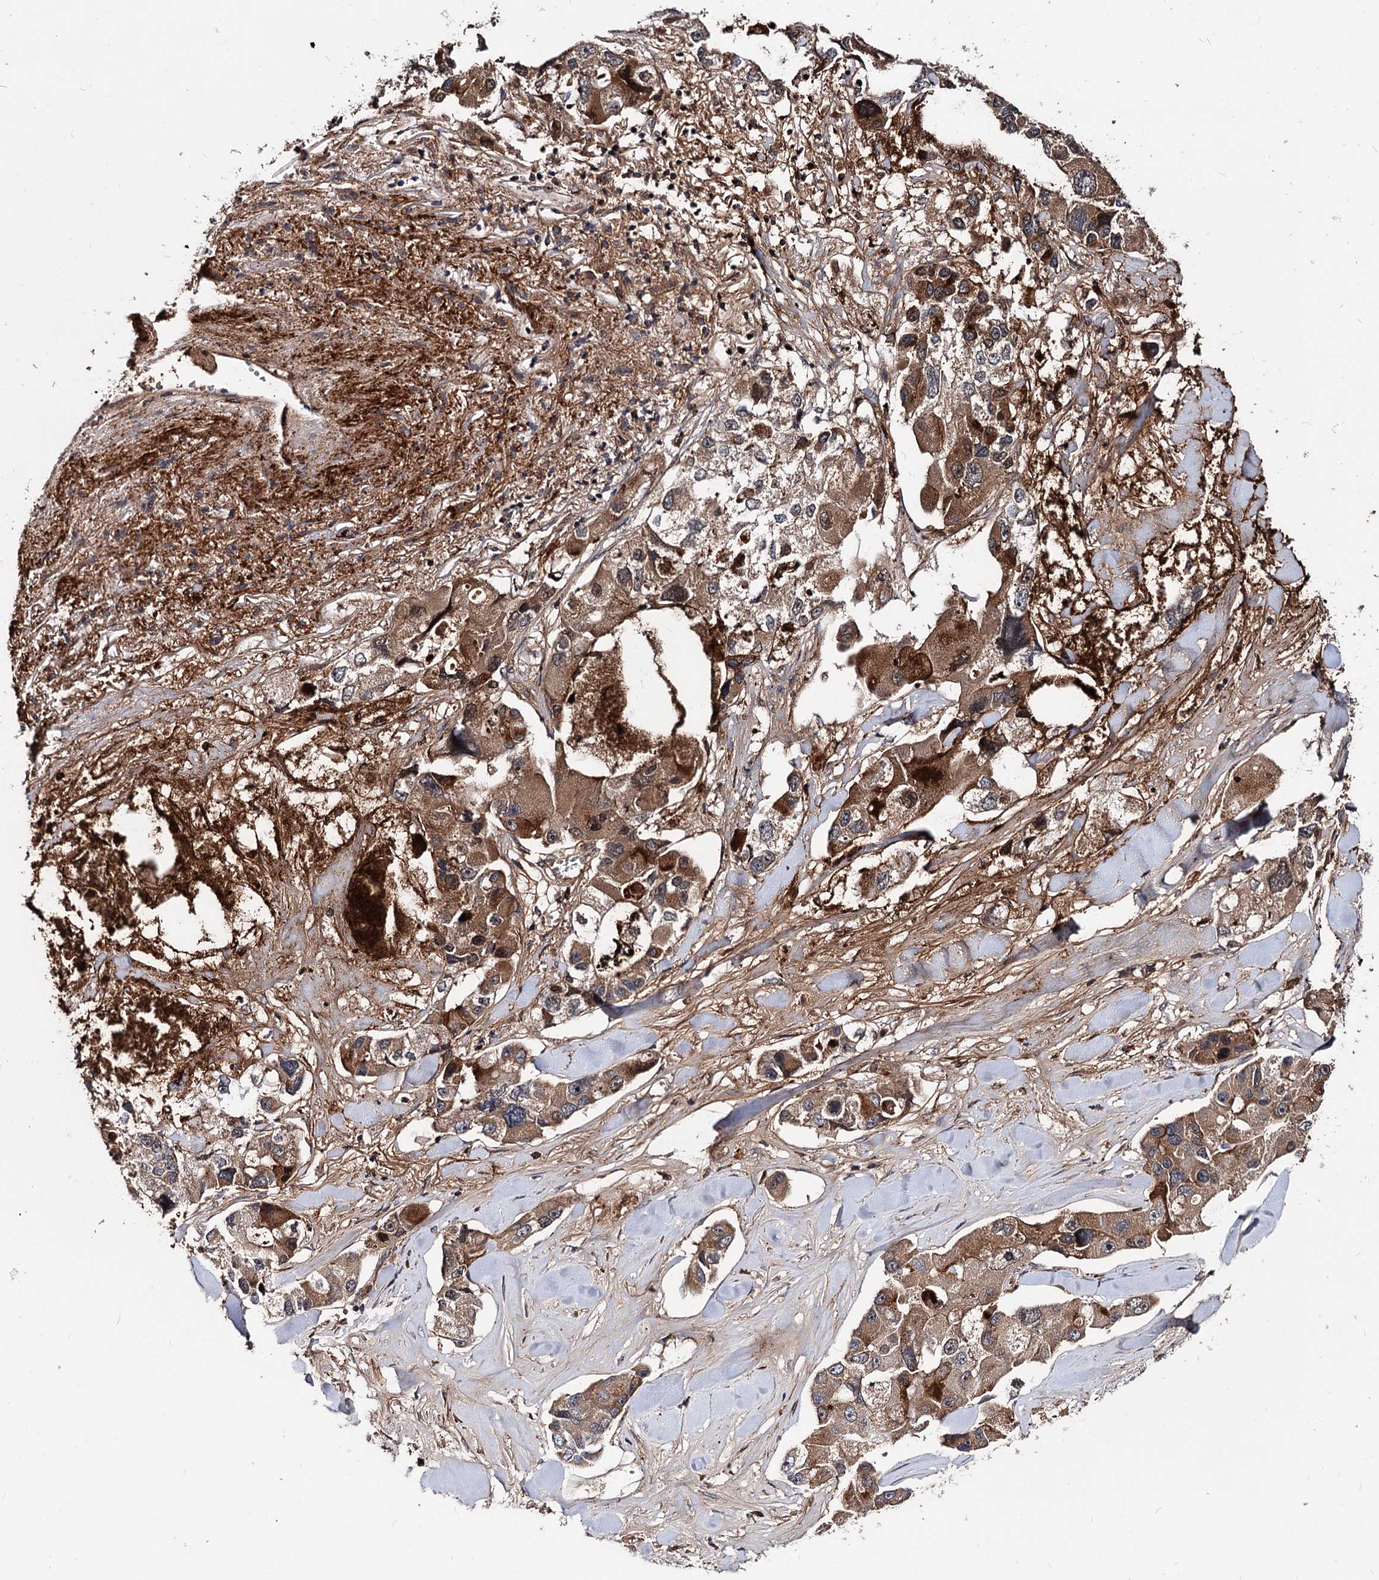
{"staining": {"intensity": "strong", "quantity": ">75%", "location": "cytoplasmic/membranous"}, "tissue": "lung cancer", "cell_type": "Tumor cells", "image_type": "cancer", "snomed": [{"axis": "morphology", "description": "Adenocarcinoma, NOS"}, {"axis": "topography", "description": "Lung"}], "caption": "Human lung cancer stained with a brown dye shows strong cytoplasmic/membranous positive positivity in about >75% of tumor cells.", "gene": "RNF111", "patient": {"sex": "female", "age": 54}}